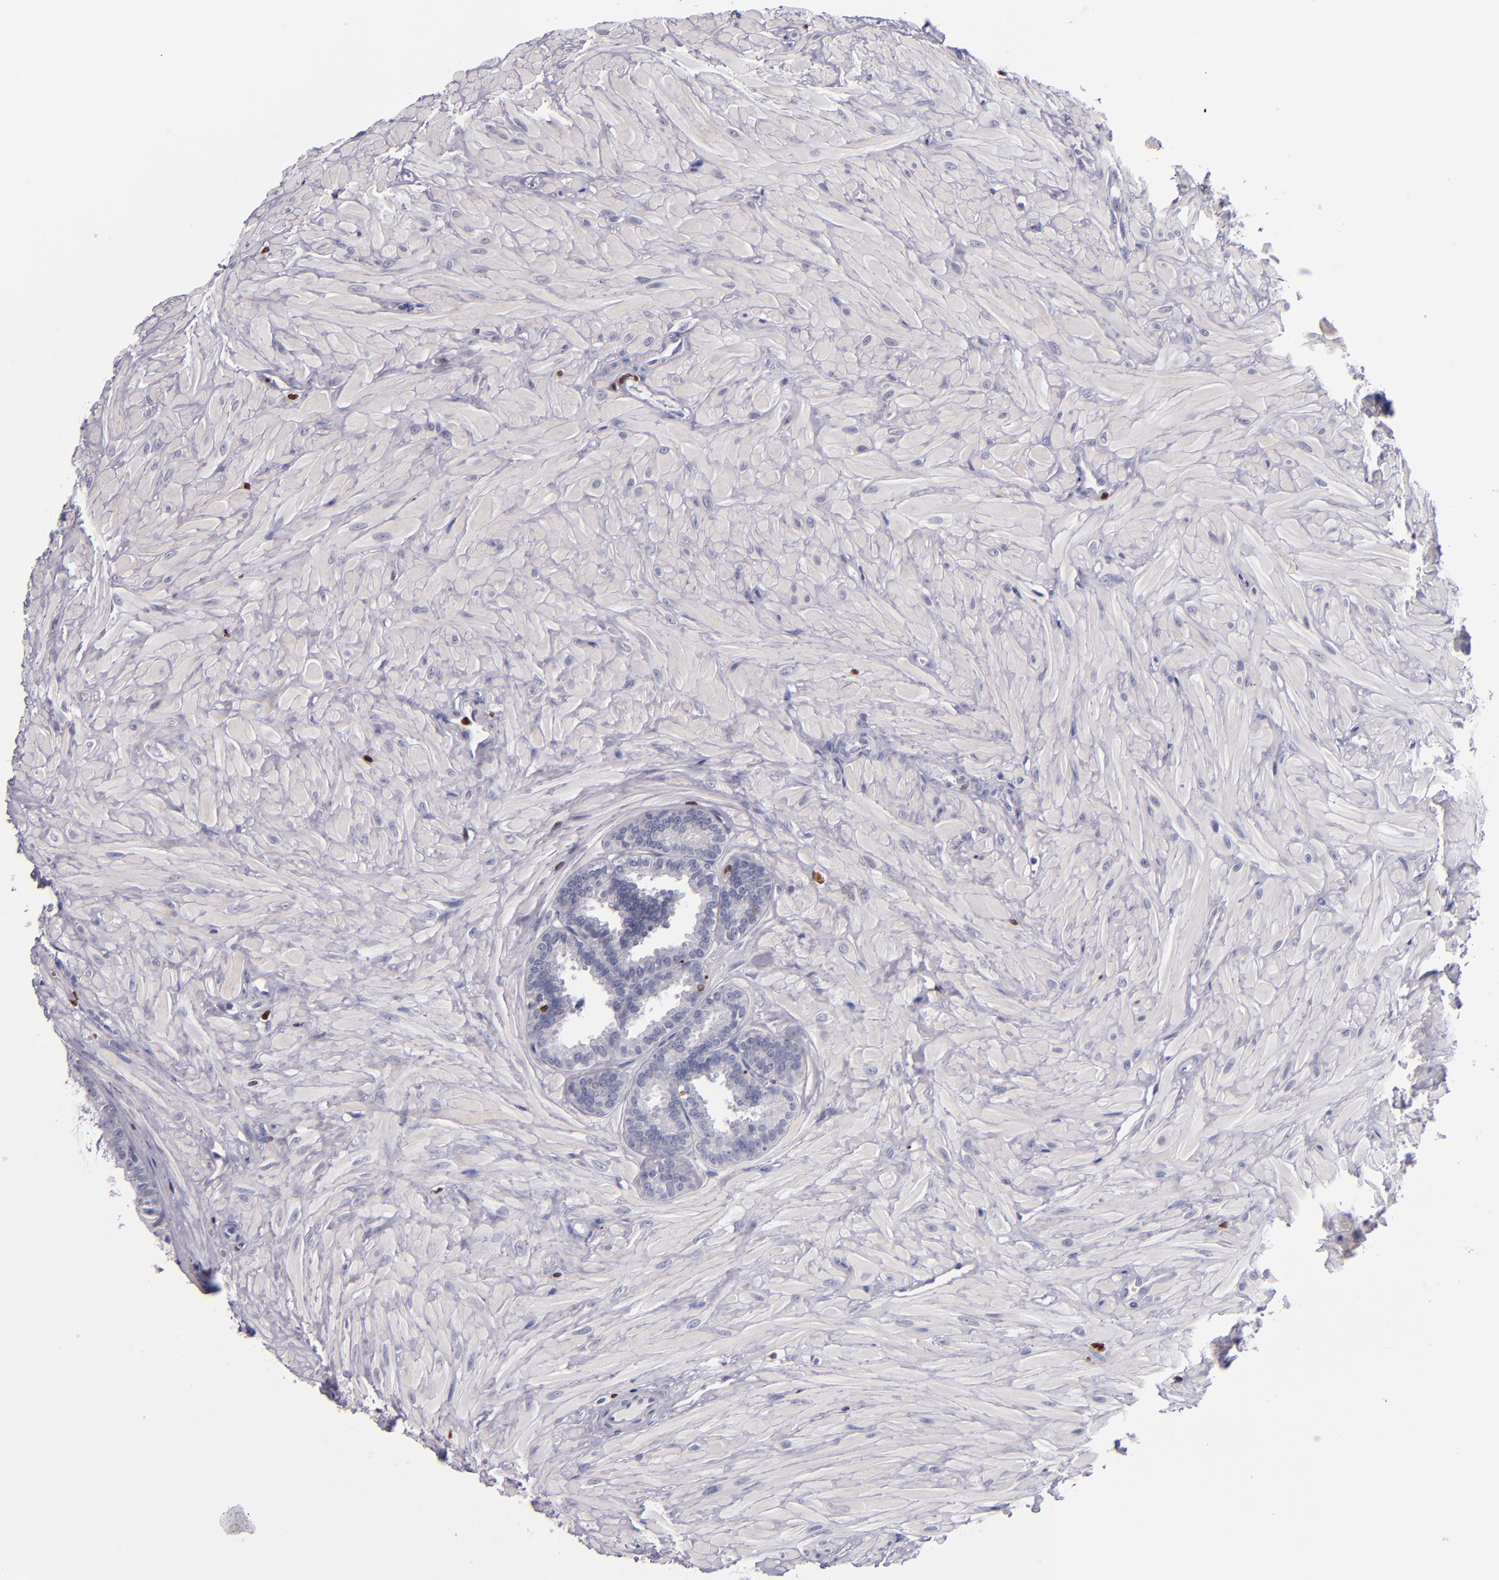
{"staining": {"intensity": "negative", "quantity": "none", "location": "none"}, "tissue": "seminal vesicle", "cell_type": "Glandular cells", "image_type": "normal", "snomed": [{"axis": "morphology", "description": "Normal tissue, NOS"}, {"axis": "topography", "description": "Seminal veicle"}], "caption": "Normal seminal vesicle was stained to show a protein in brown. There is no significant staining in glandular cells. (DAB immunohistochemistry (IHC), high magnification).", "gene": "CDKL5", "patient": {"sex": "male", "age": 26}}